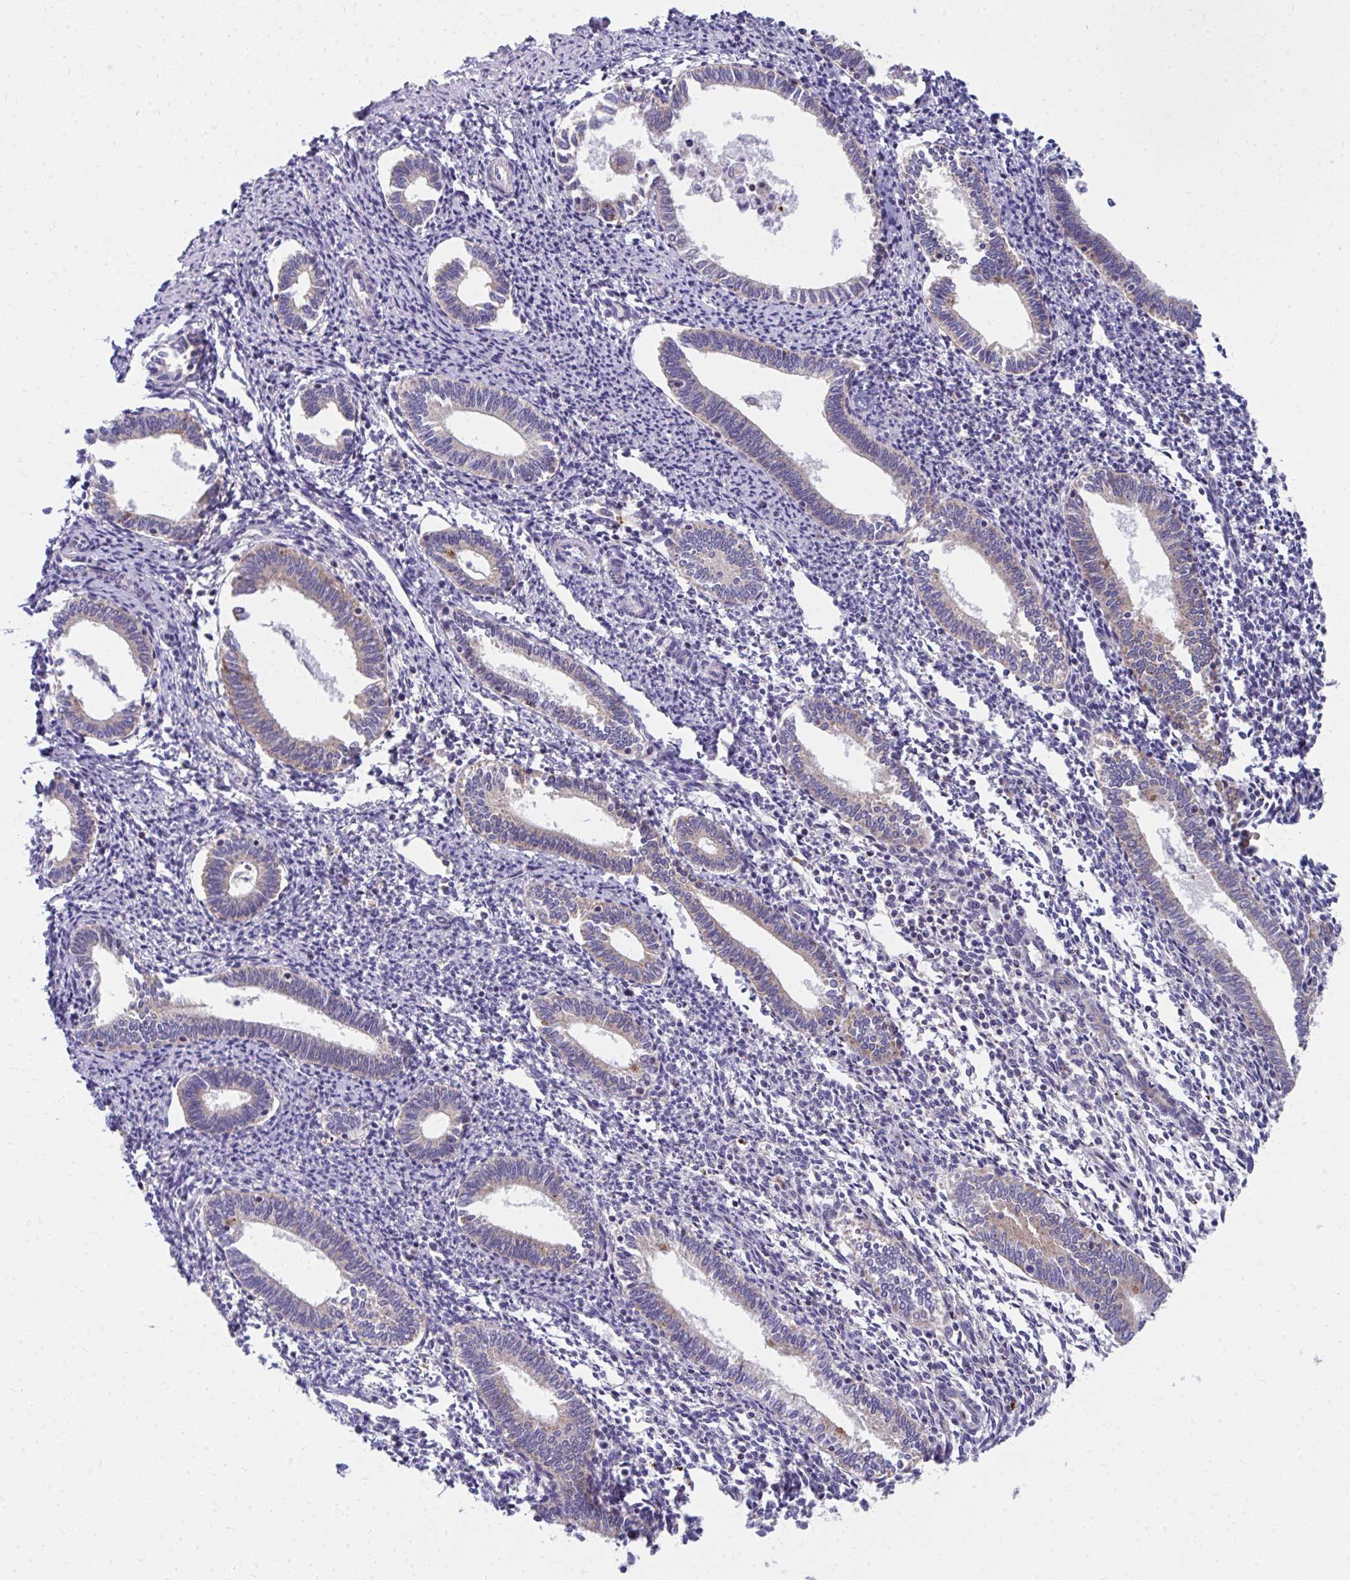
{"staining": {"intensity": "negative", "quantity": "none", "location": "none"}, "tissue": "endometrium", "cell_type": "Cells in endometrial stroma", "image_type": "normal", "snomed": [{"axis": "morphology", "description": "Normal tissue, NOS"}, {"axis": "topography", "description": "Endometrium"}], "caption": "Histopathology image shows no protein expression in cells in endometrial stroma of unremarkable endometrium. The staining was performed using DAB to visualize the protein expression in brown, while the nuclei were stained in blue with hematoxylin (Magnification: 20x).", "gene": "IL37", "patient": {"sex": "female", "age": 41}}